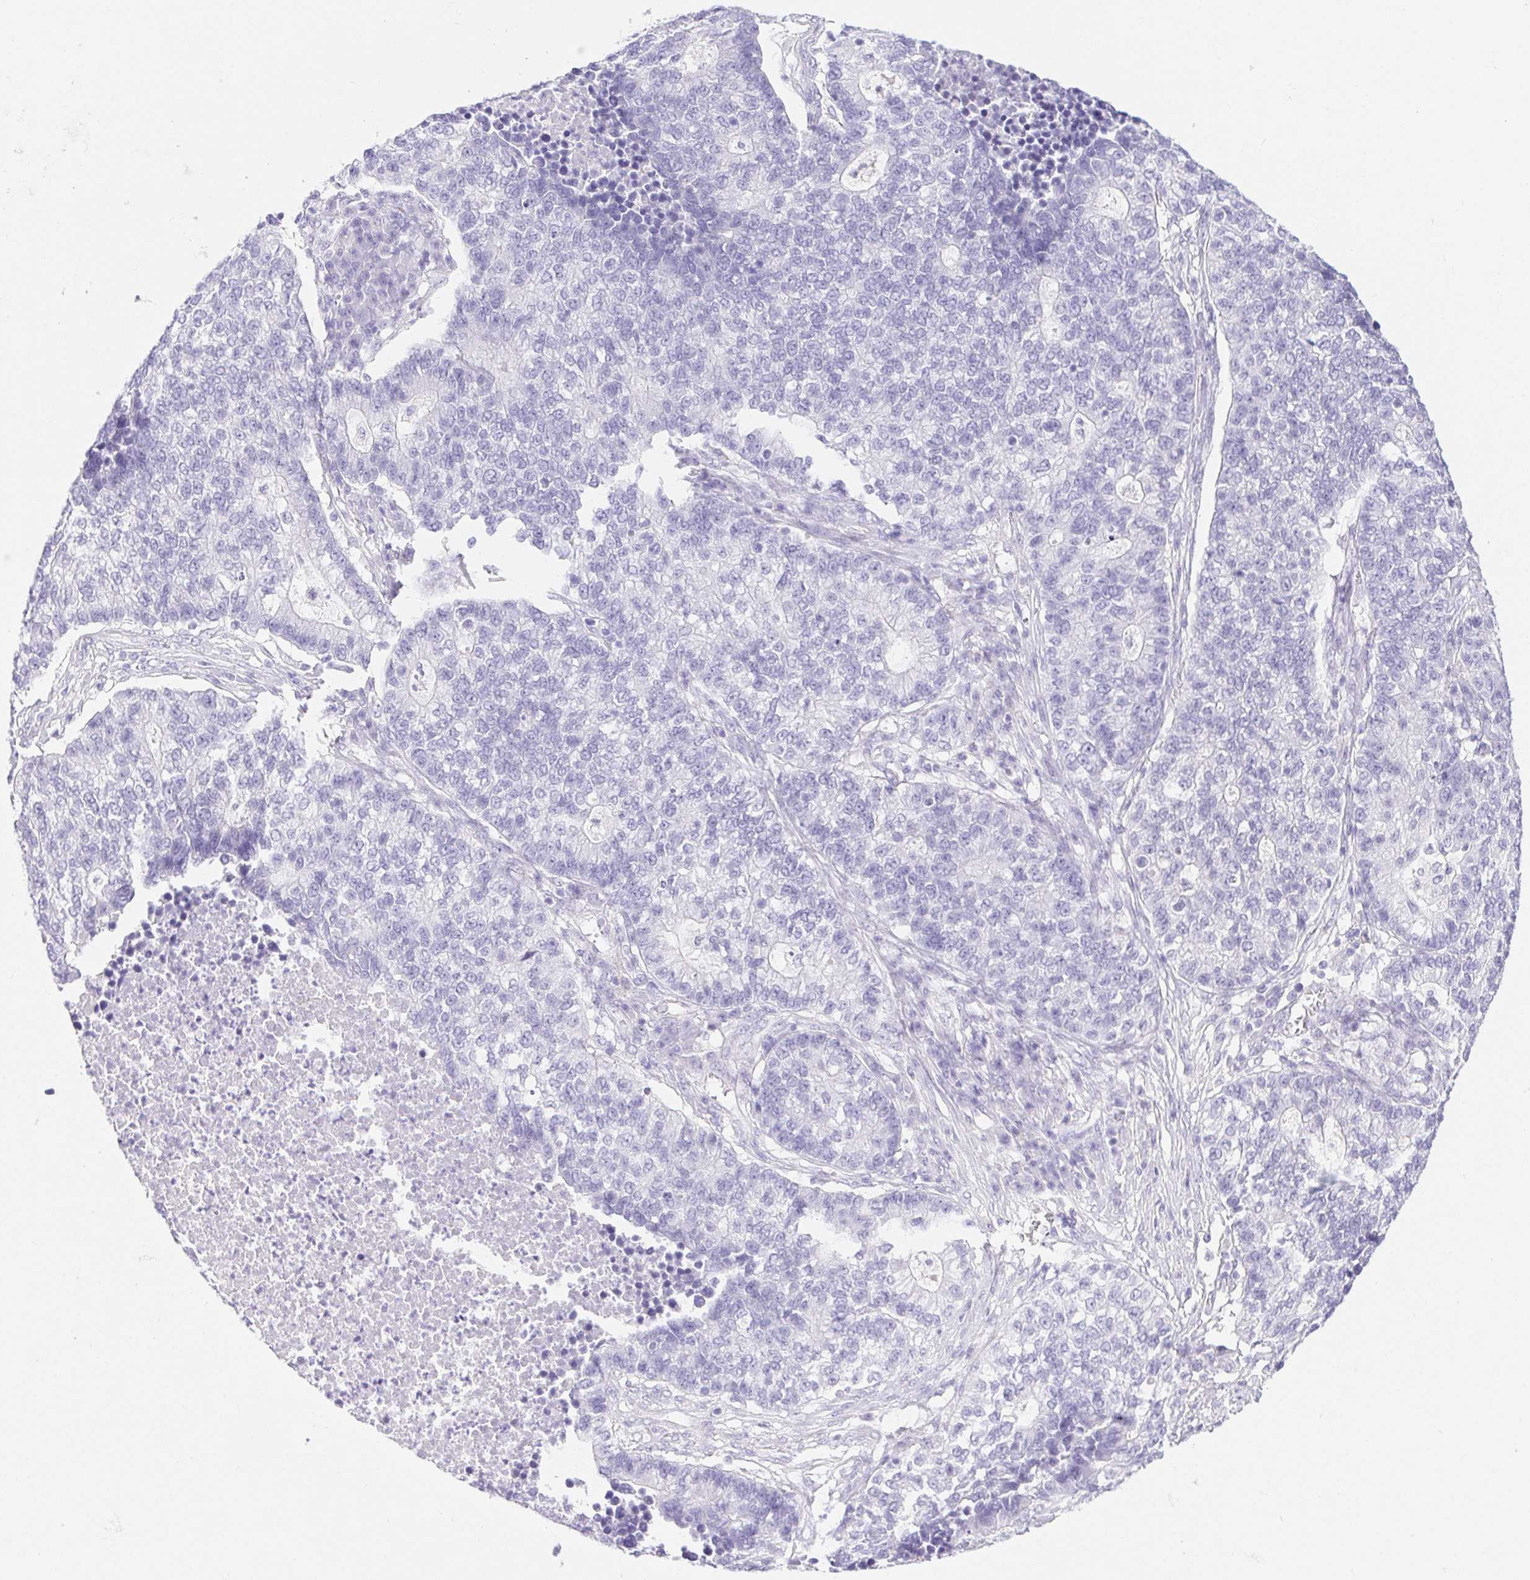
{"staining": {"intensity": "negative", "quantity": "none", "location": "none"}, "tissue": "lung cancer", "cell_type": "Tumor cells", "image_type": "cancer", "snomed": [{"axis": "morphology", "description": "Adenocarcinoma, NOS"}, {"axis": "topography", "description": "Lung"}], "caption": "Immunohistochemistry (IHC) micrograph of neoplastic tissue: human lung cancer stained with DAB (3,3'-diaminobenzidine) demonstrates no significant protein staining in tumor cells.", "gene": "PNLIP", "patient": {"sex": "male", "age": 57}}